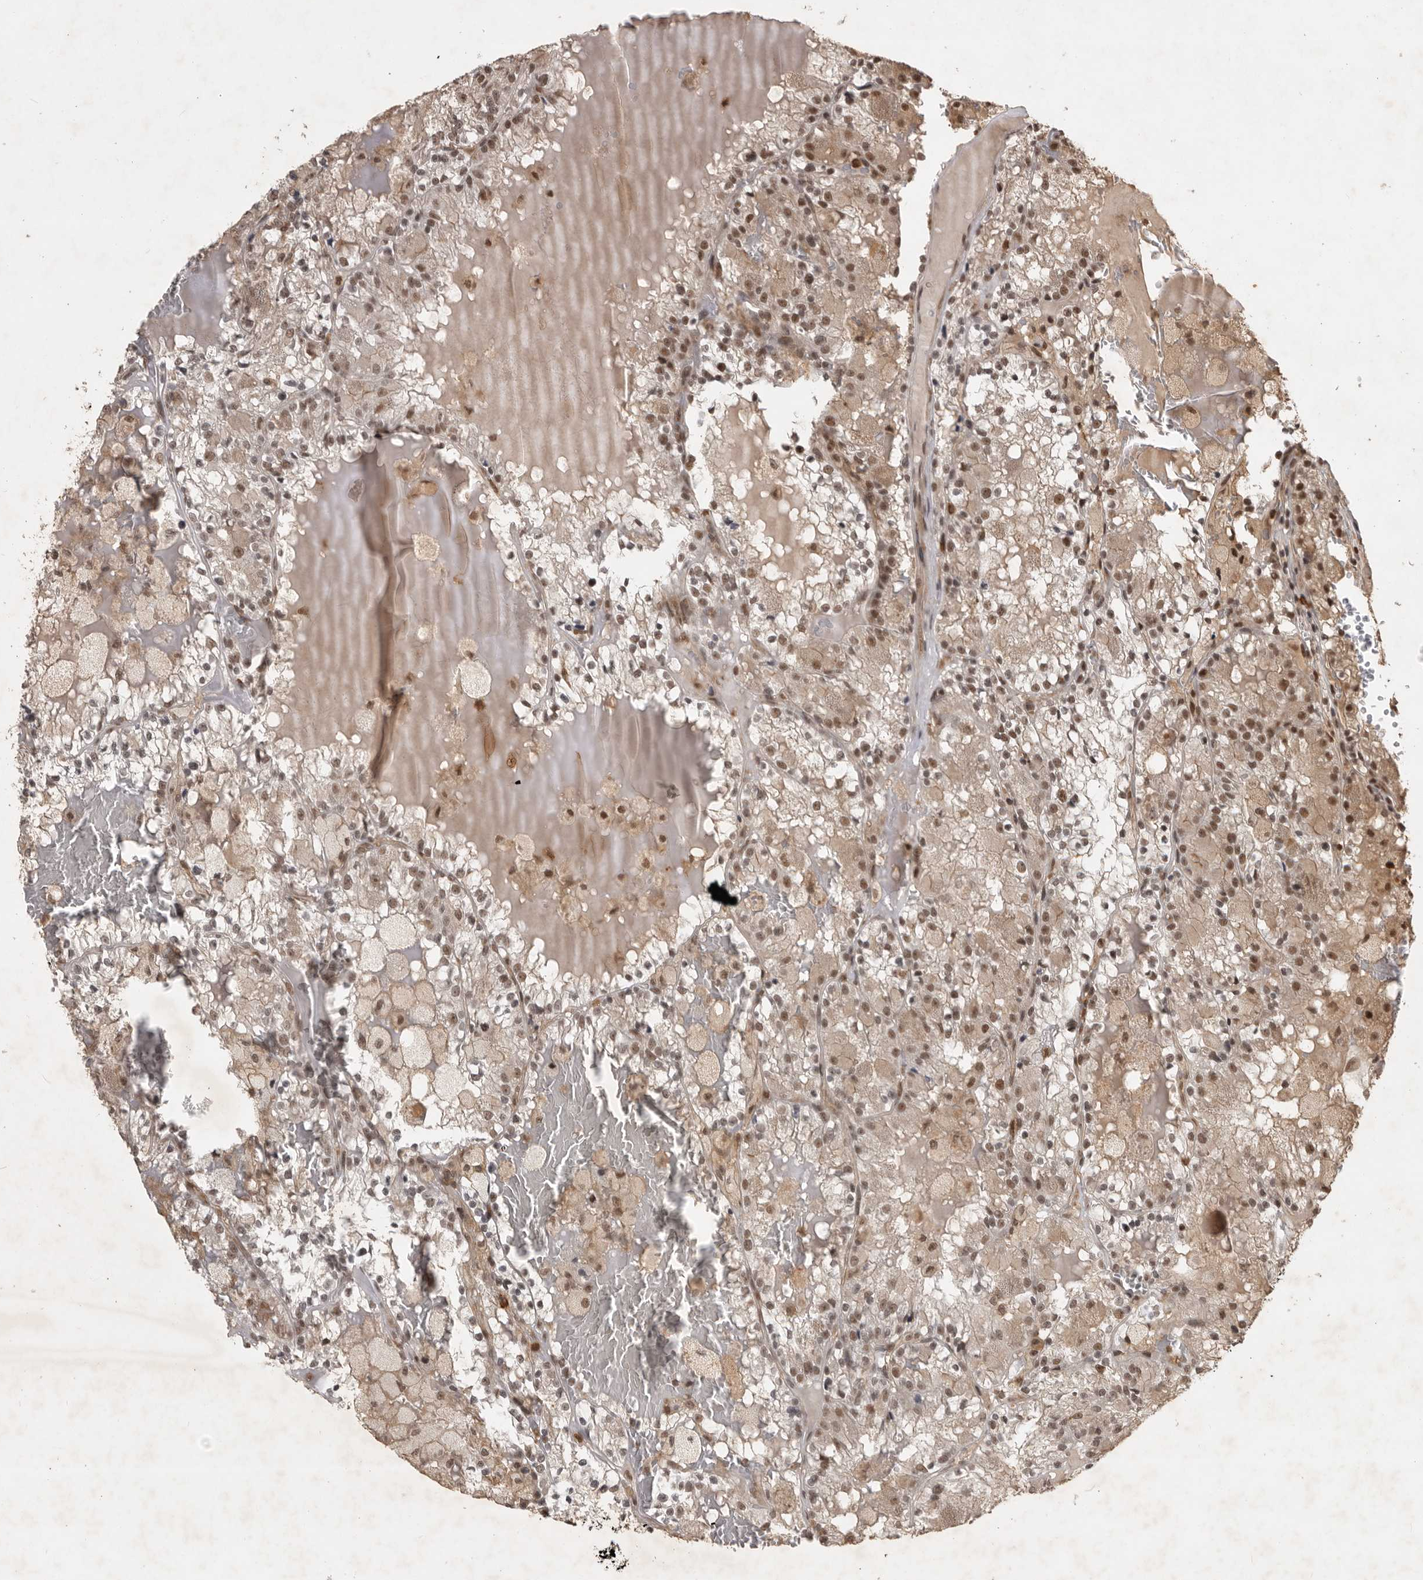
{"staining": {"intensity": "moderate", "quantity": ">75%", "location": "nuclear"}, "tissue": "renal cancer", "cell_type": "Tumor cells", "image_type": "cancer", "snomed": [{"axis": "morphology", "description": "Adenocarcinoma, NOS"}, {"axis": "topography", "description": "Kidney"}], "caption": "The immunohistochemical stain highlights moderate nuclear expression in tumor cells of renal cancer tissue.", "gene": "CBLL1", "patient": {"sex": "female", "age": 56}}